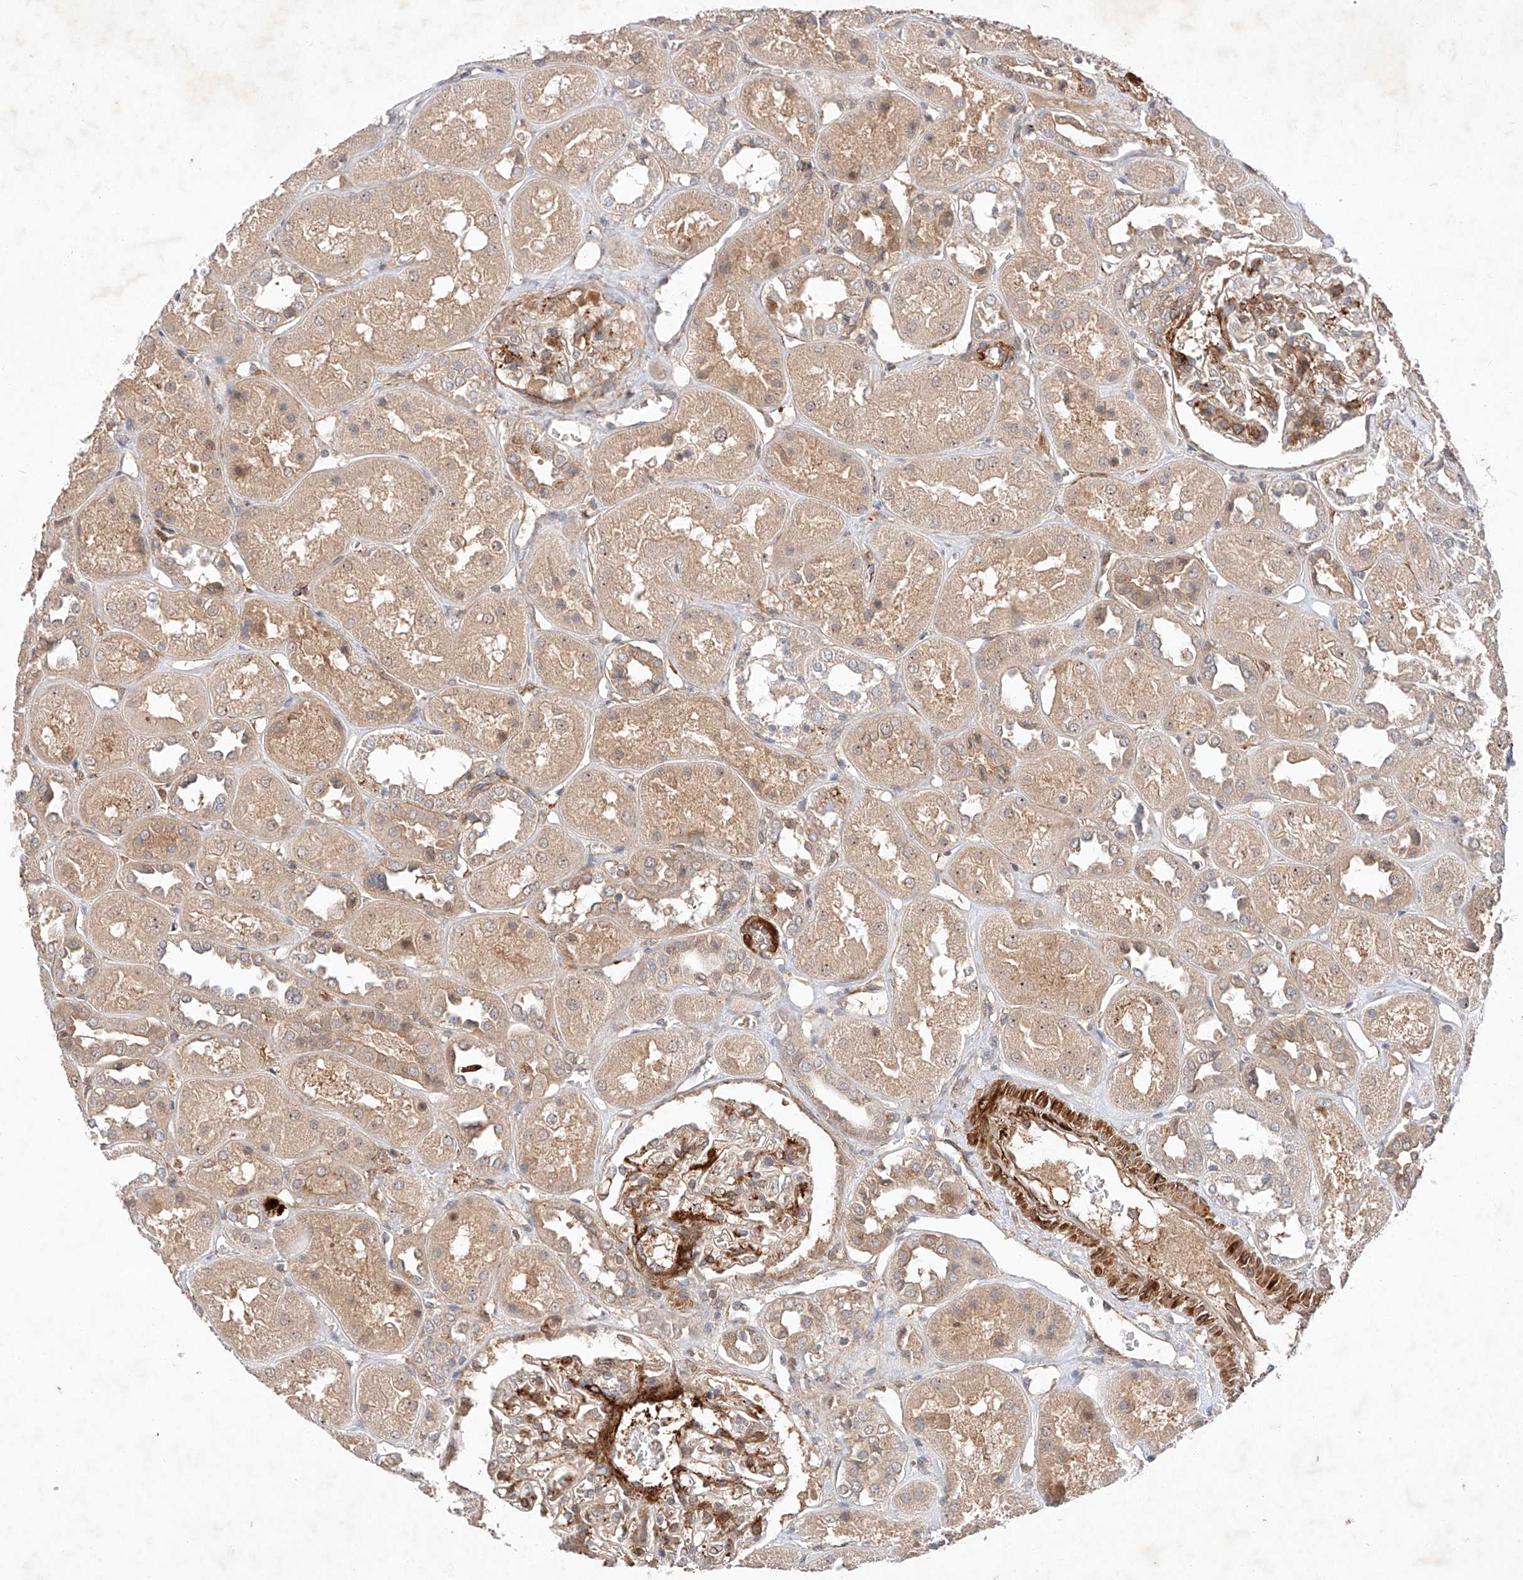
{"staining": {"intensity": "moderate", "quantity": "<25%", "location": "cytoplasmic/membranous"}, "tissue": "kidney", "cell_type": "Cells in glomeruli", "image_type": "normal", "snomed": [{"axis": "morphology", "description": "Normal tissue, NOS"}, {"axis": "topography", "description": "Kidney"}], "caption": "This histopathology image shows immunohistochemistry staining of unremarkable kidney, with low moderate cytoplasmic/membranous staining in approximately <25% of cells in glomeruli.", "gene": "ARHGAP33", "patient": {"sex": "male", "age": 70}}